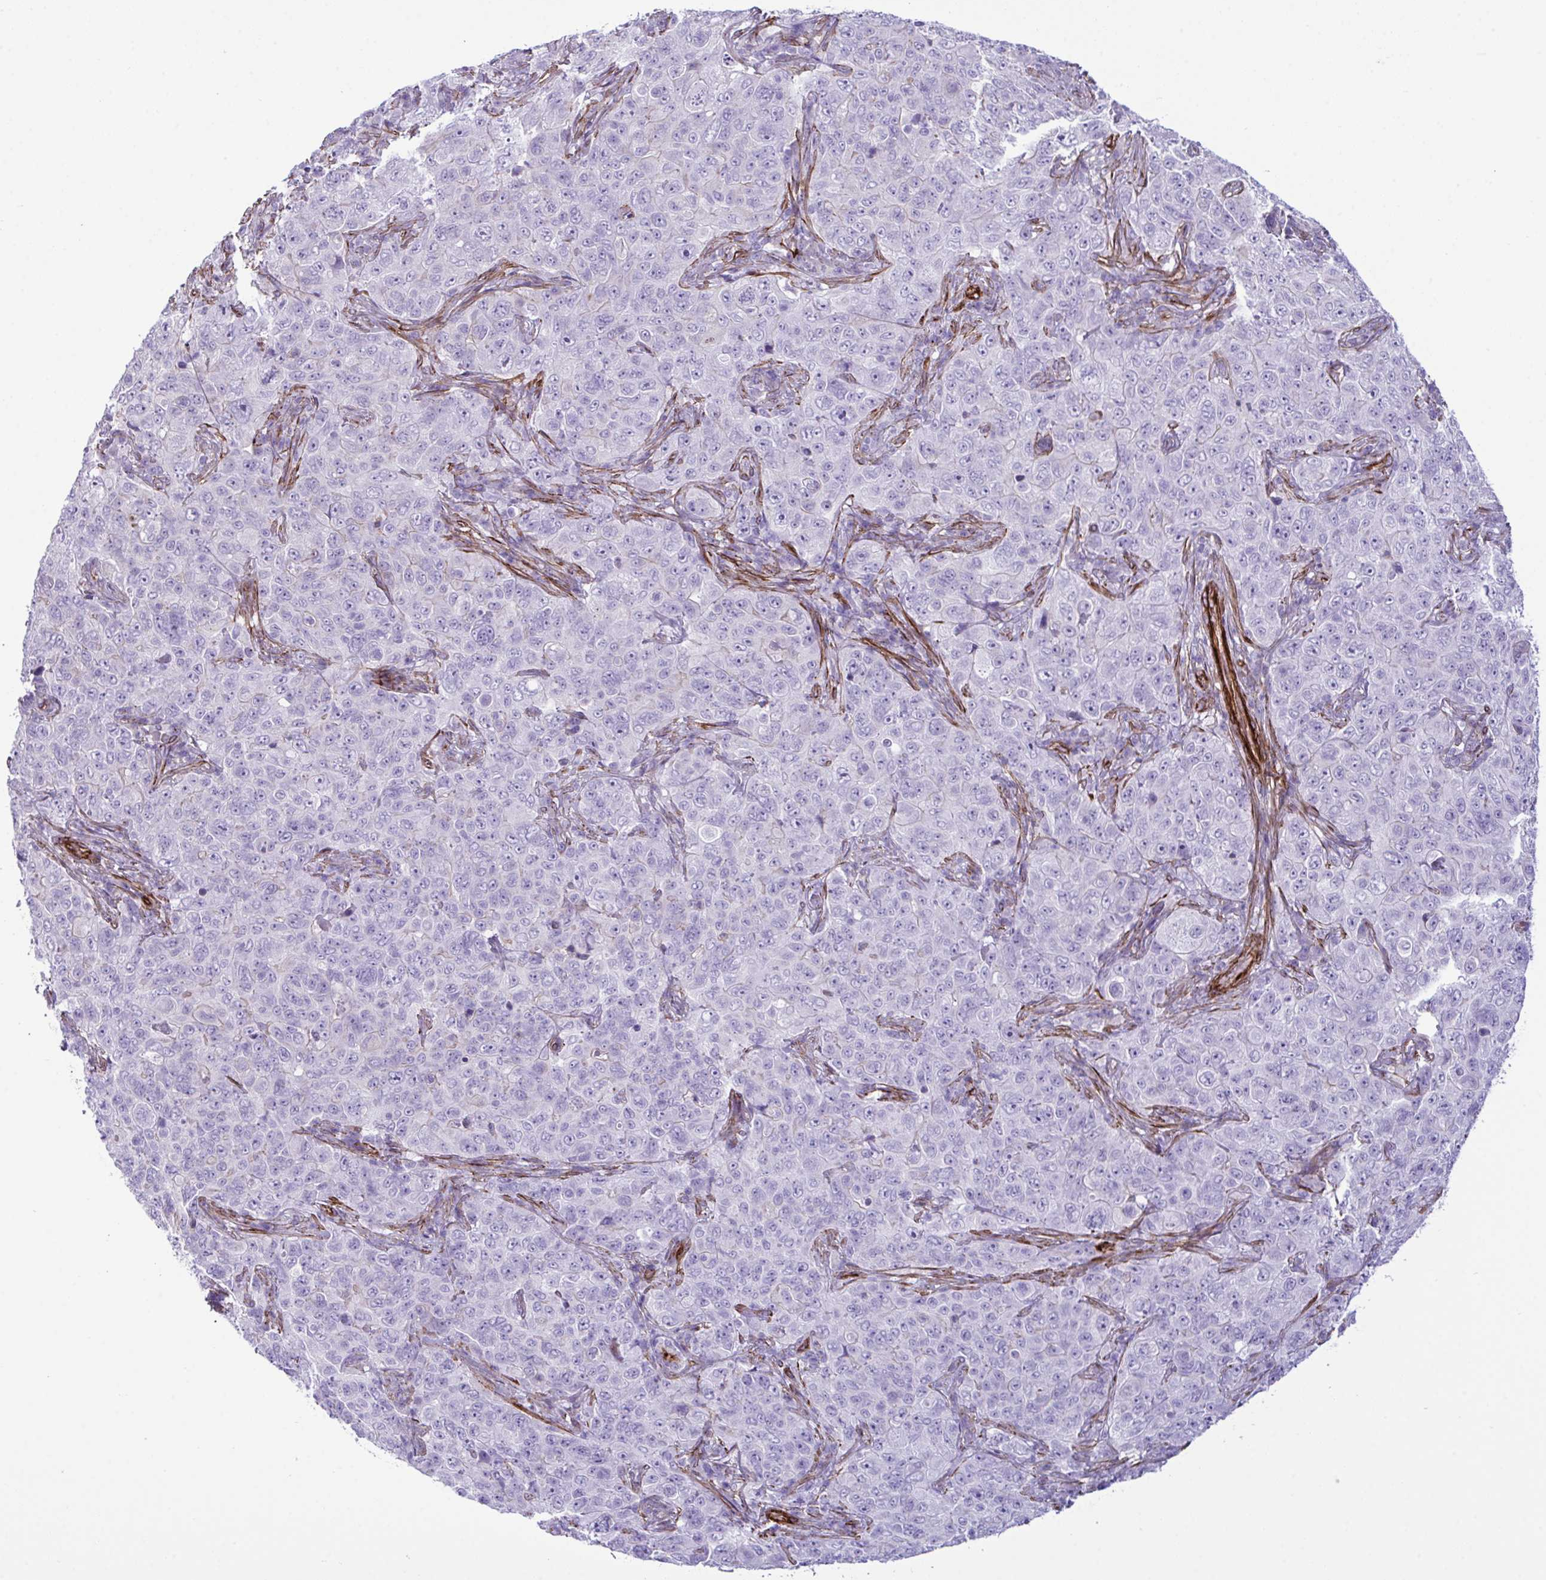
{"staining": {"intensity": "negative", "quantity": "none", "location": "none"}, "tissue": "pancreatic cancer", "cell_type": "Tumor cells", "image_type": "cancer", "snomed": [{"axis": "morphology", "description": "Adenocarcinoma, NOS"}, {"axis": "topography", "description": "Pancreas"}], "caption": "DAB immunohistochemical staining of human pancreatic cancer shows no significant staining in tumor cells.", "gene": "SYNPO2L", "patient": {"sex": "male", "age": 68}}